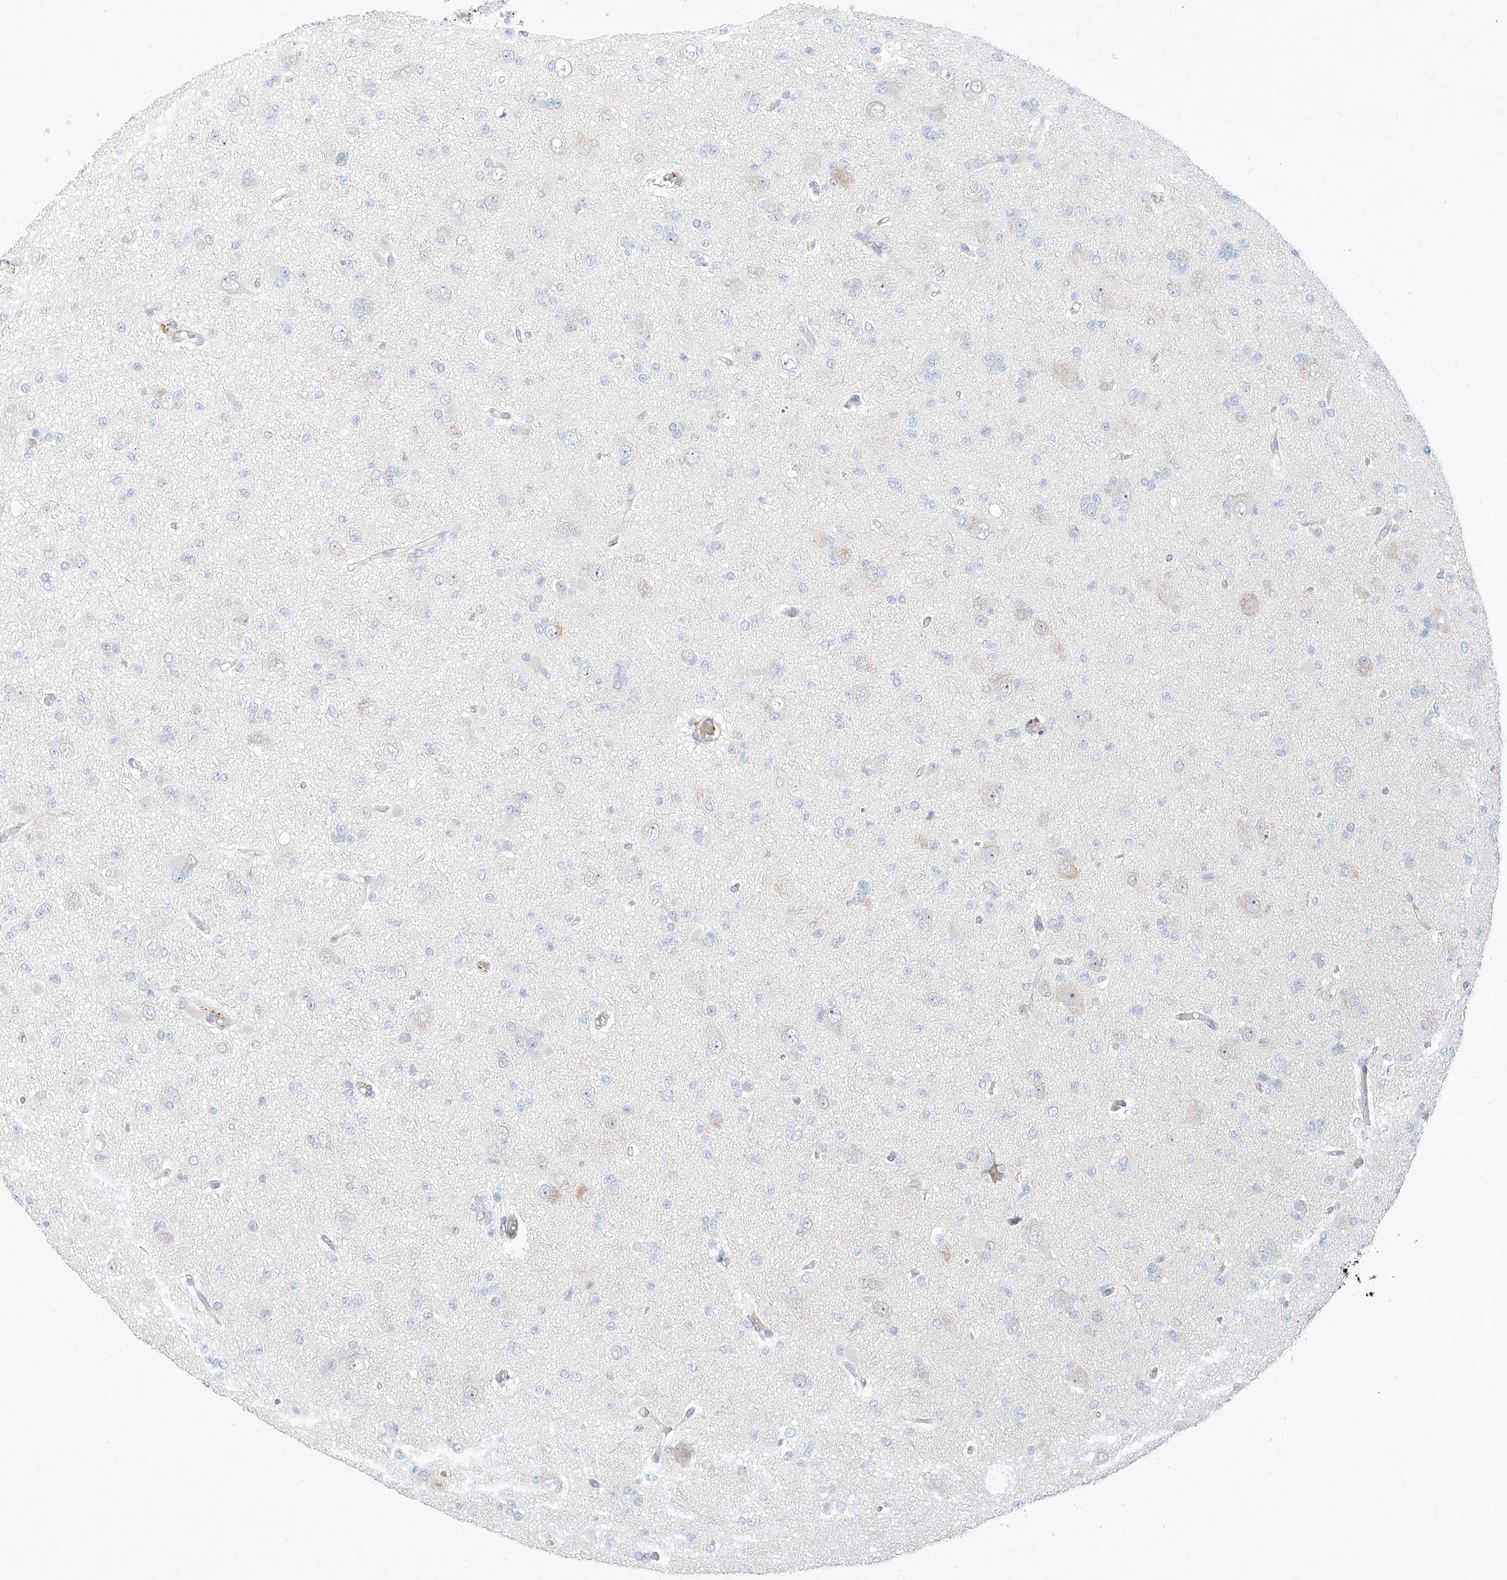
{"staining": {"intensity": "negative", "quantity": "none", "location": "none"}, "tissue": "glioma", "cell_type": "Tumor cells", "image_type": "cancer", "snomed": [{"axis": "morphology", "description": "Glioma, malignant, Low grade"}, {"axis": "topography", "description": "Brain"}], "caption": "Tumor cells show no significant protein positivity in glioma.", "gene": "SYTL3", "patient": {"sex": "female", "age": 22}}